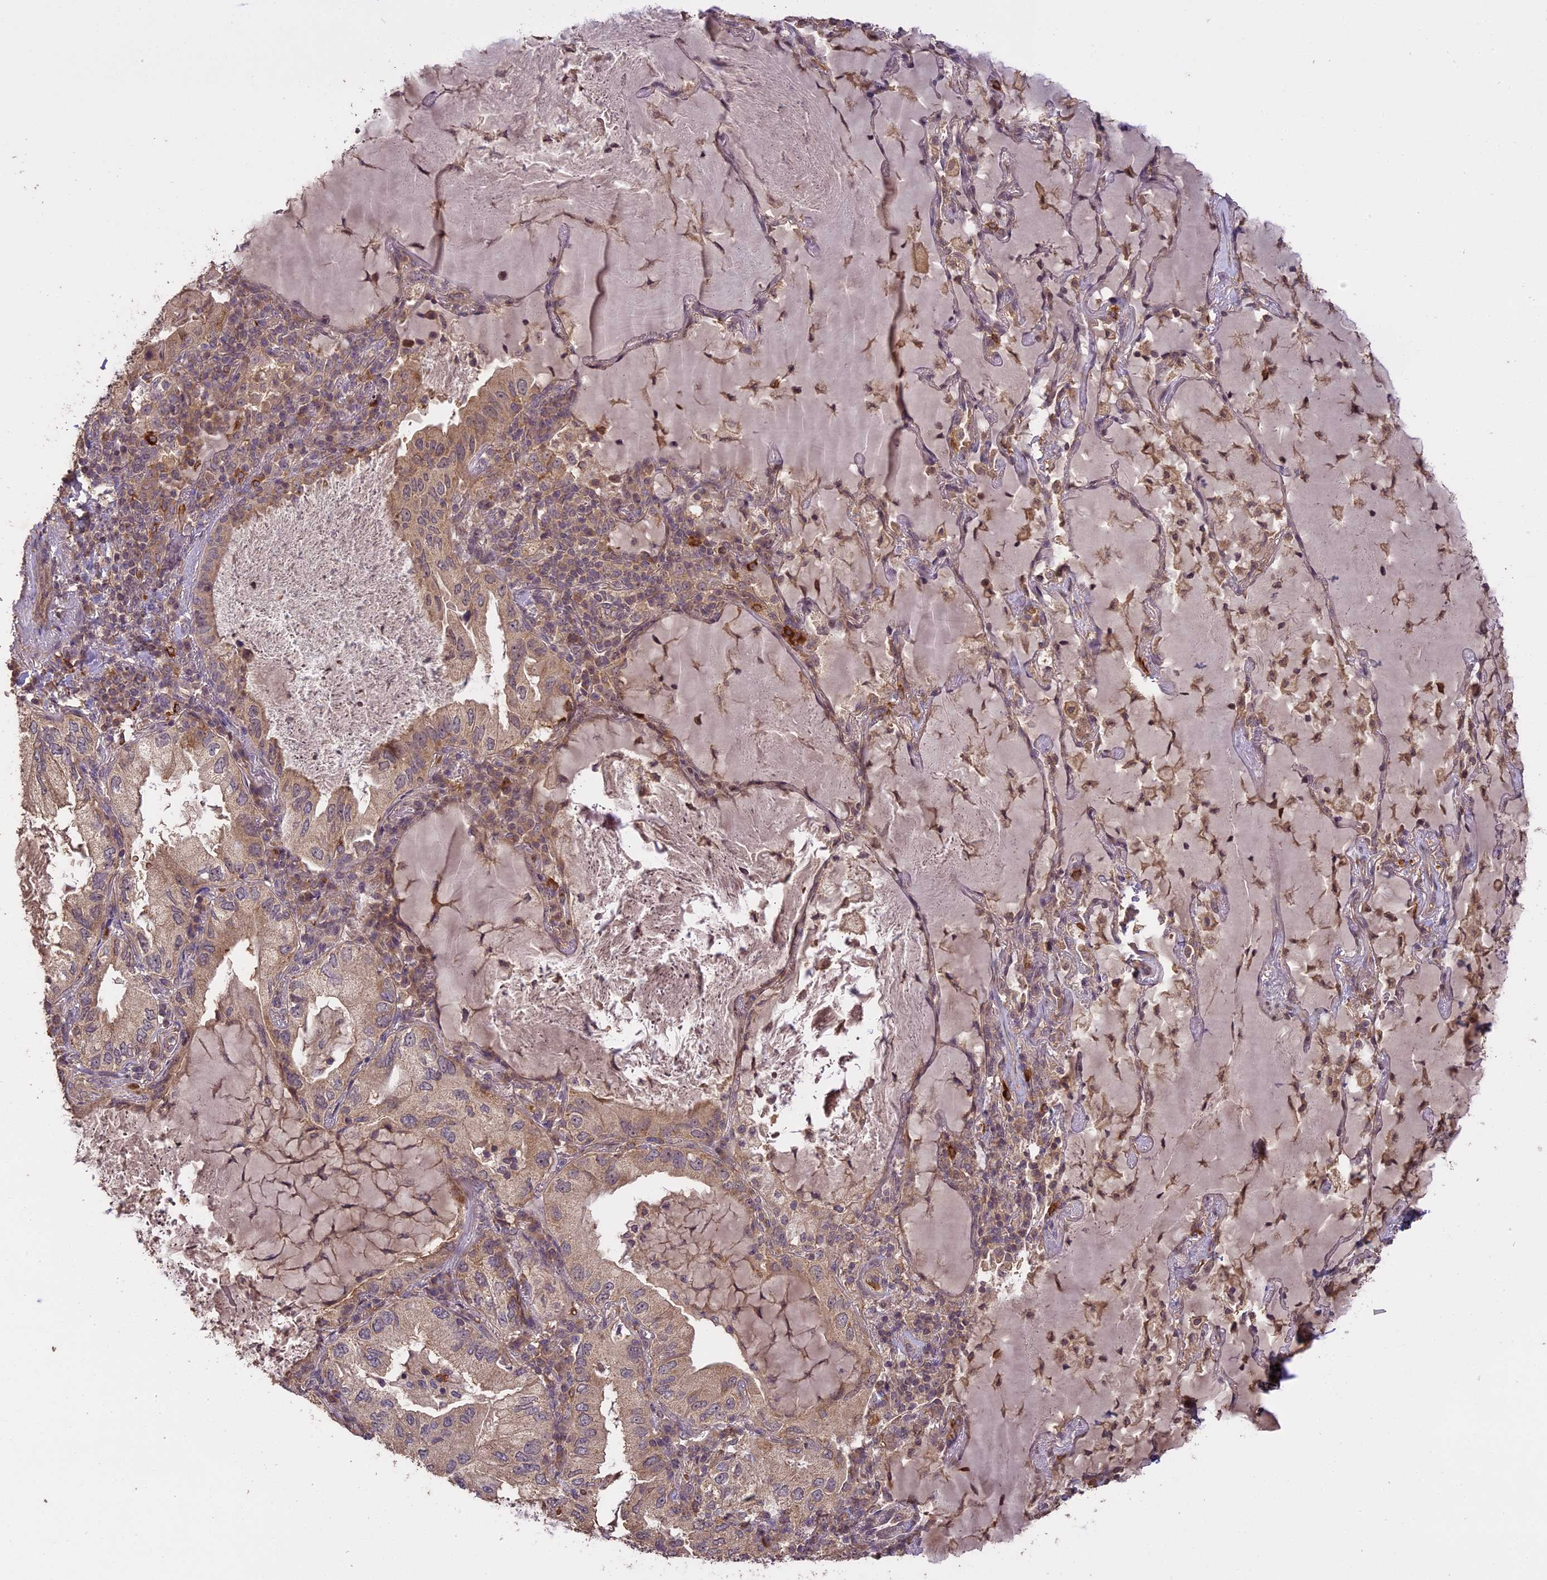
{"staining": {"intensity": "moderate", "quantity": "25%-75%", "location": "cytoplasmic/membranous"}, "tissue": "lung cancer", "cell_type": "Tumor cells", "image_type": "cancer", "snomed": [{"axis": "morphology", "description": "Adenocarcinoma, NOS"}, {"axis": "topography", "description": "Lung"}], "caption": "IHC of lung cancer (adenocarcinoma) reveals medium levels of moderate cytoplasmic/membranous staining in approximately 25%-75% of tumor cells.", "gene": "TIGD7", "patient": {"sex": "female", "age": 69}}